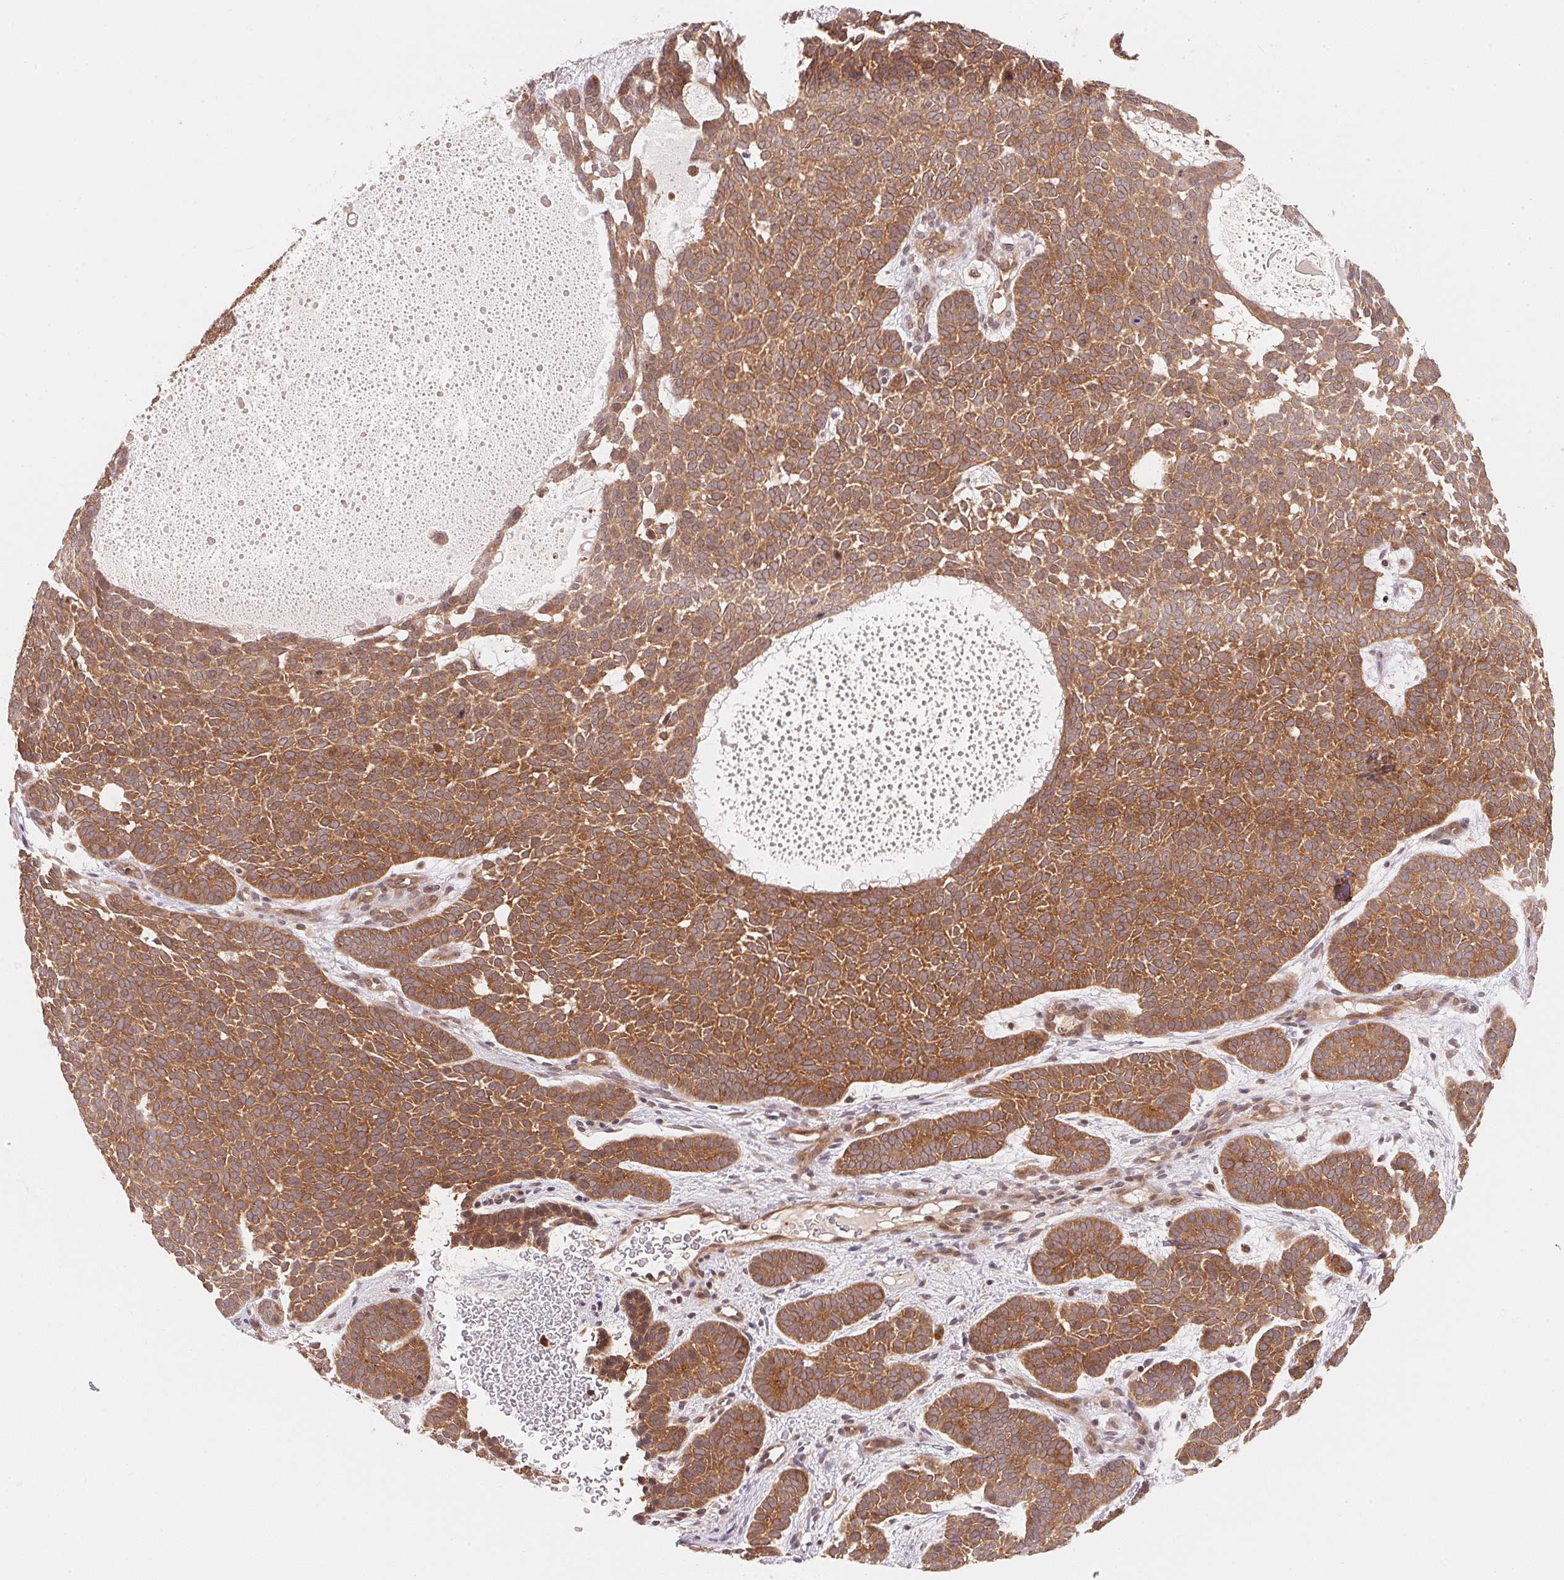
{"staining": {"intensity": "moderate", "quantity": ">75%", "location": "cytoplasmic/membranous,nuclear"}, "tissue": "skin cancer", "cell_type": "Tumor cells", "image_type": "cancer", "snomed": [{"axis": "morphology", "description": "Basal cell carcinoma"}, {"axis": "topography", "description": "Skin"}], "caption": "This micrograph exhibits immunohistochemistry (IHC) staining of basal cell carcinoma (skin), with medium moderate cytoplasmic/membranous and nuclear positivity in about >75% of tumor cells.", "gene": "CCDC102B", "patient": {"sex": "female", "age": 82}}